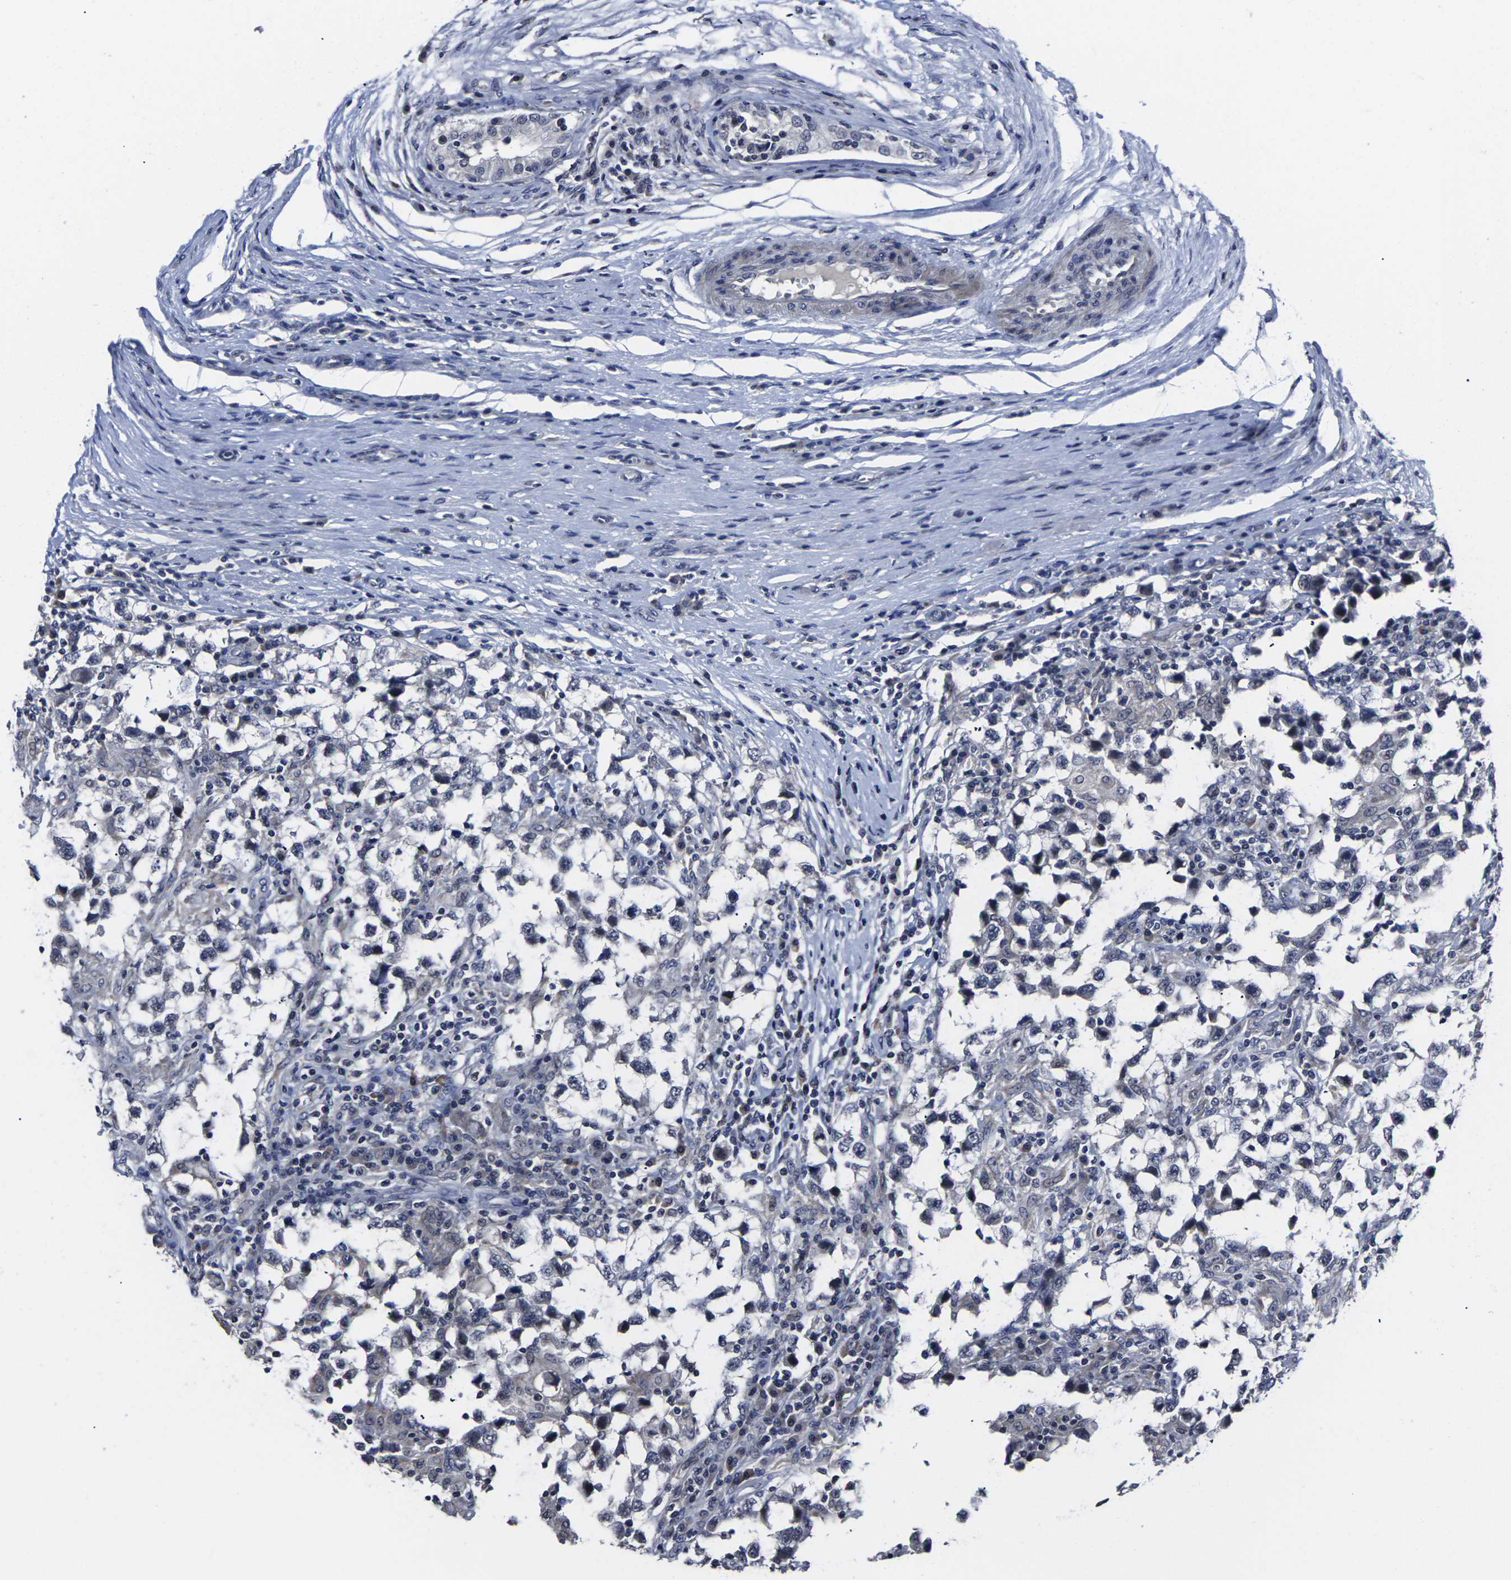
{"staining": {"intensity": "negative", "quantity": "none", "location": "none"}, "tissue": "testis cancer", "cell_type": "Tumor cells", "image_type": "cancer", "snomed": [{"axis": "morphology", "description": "Carcinoma, Embryonal, NOS"}, {"axis": "topography", "description": "Testis"}], "caption": "Tumor cells show no significant protein expression in testis cancer. The staining is performed using DAB (3,3'-diaminobenzidine) brown chromogen with nuclei counter-stained in using hematoxylin.", "gene": "MSANTD4", "patient": {"sex": "male", "age": 21}}